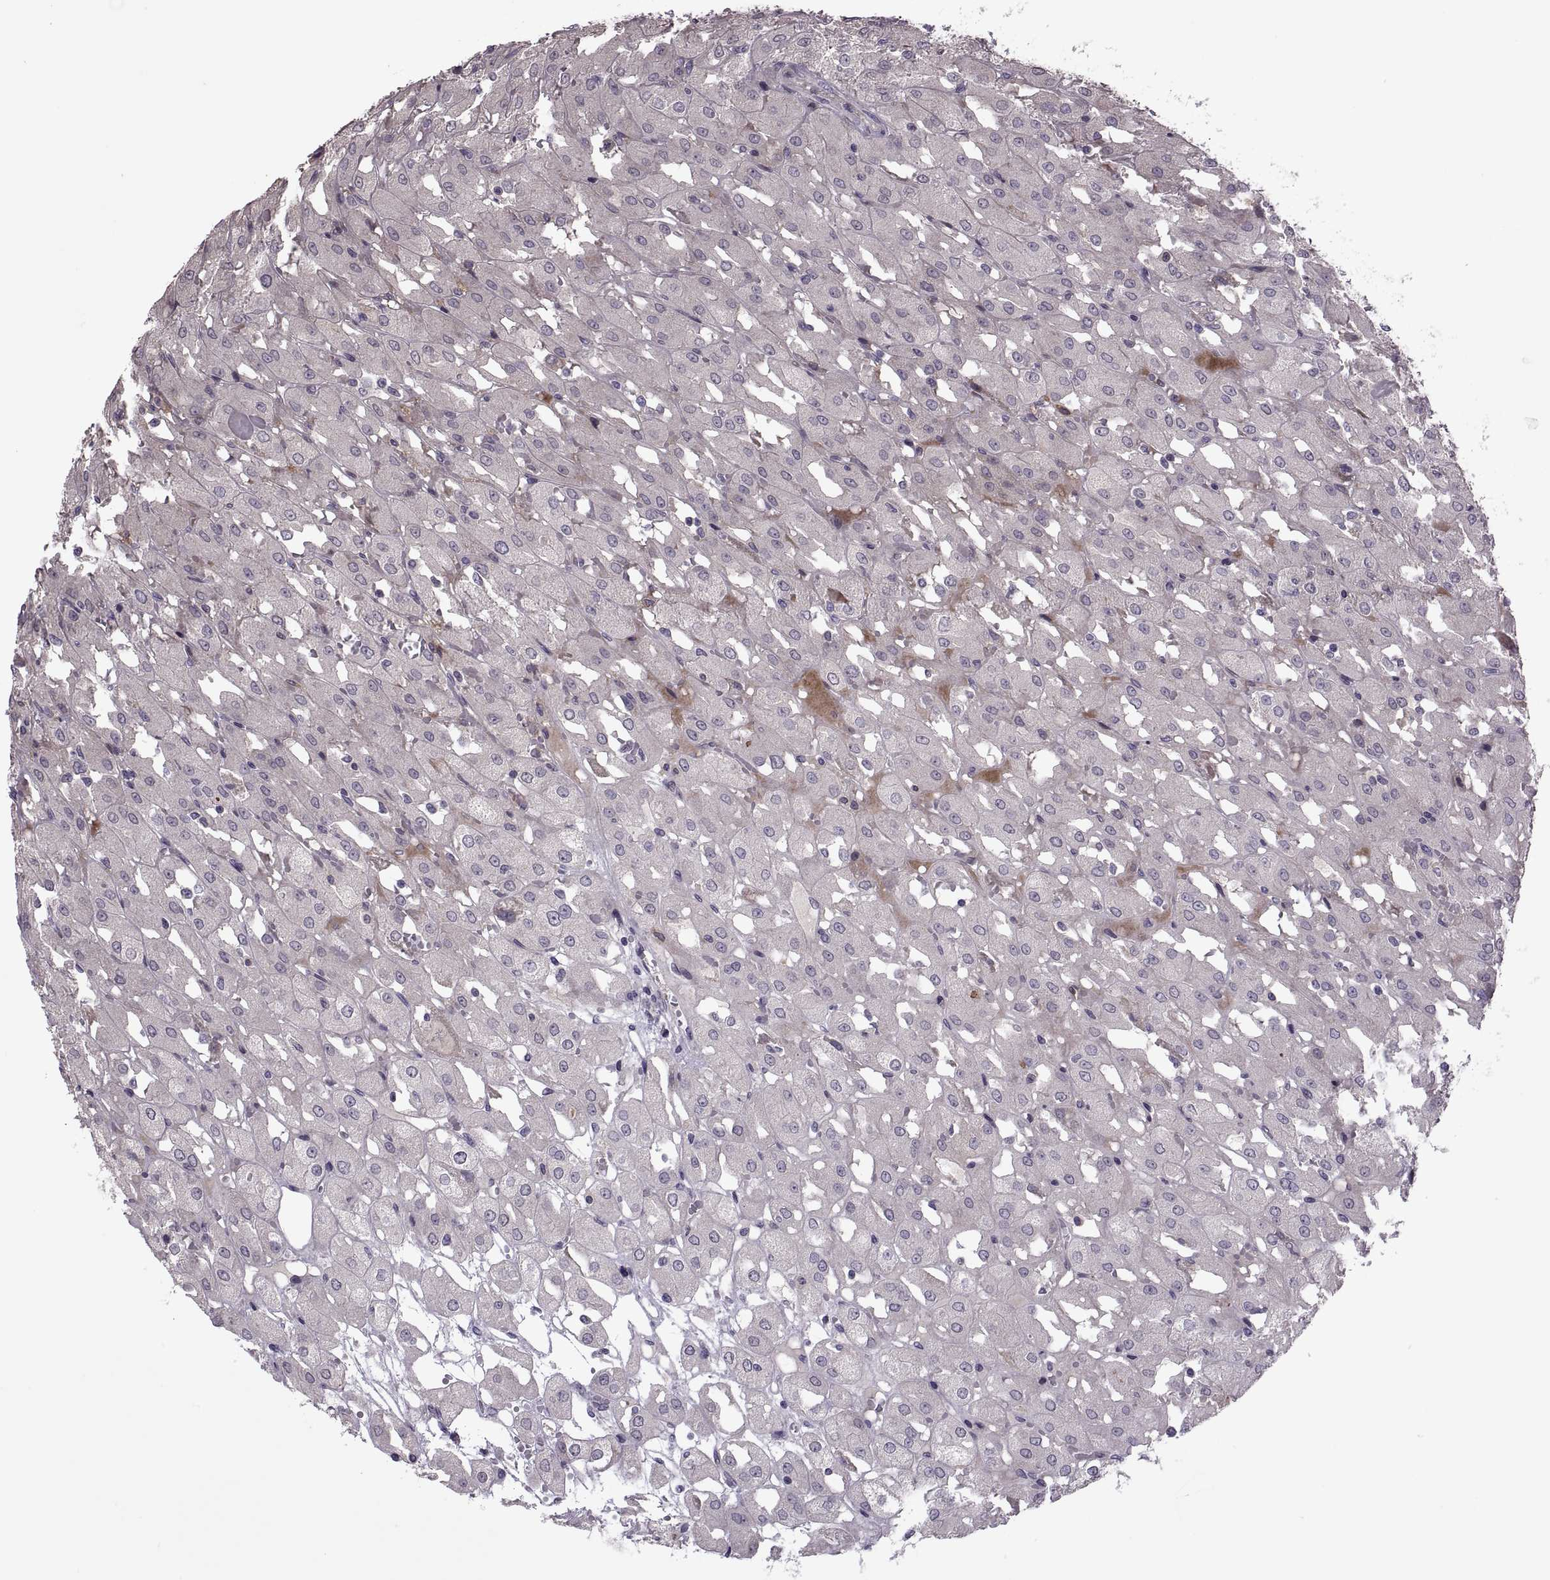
{"staining": {"intensity": "negative", "quantity": "none", "location": "none"}, "tissue": "renal cancer", "cell_type": "Tumor cells", "image_type": "cancer", "snomed": [{"axis": "morphology", "description": "Adenocarcinoma, NOS"}, {"axis": "topography", "description": "Kidney"}], "caption": "Immunohistochemistry (IHC) of renal cancer demonstrates no positivity in tumor cells. Nuclei are stained in blue.", "gene": "ODF3", "patient": {"sex": "male", "age": 72}}